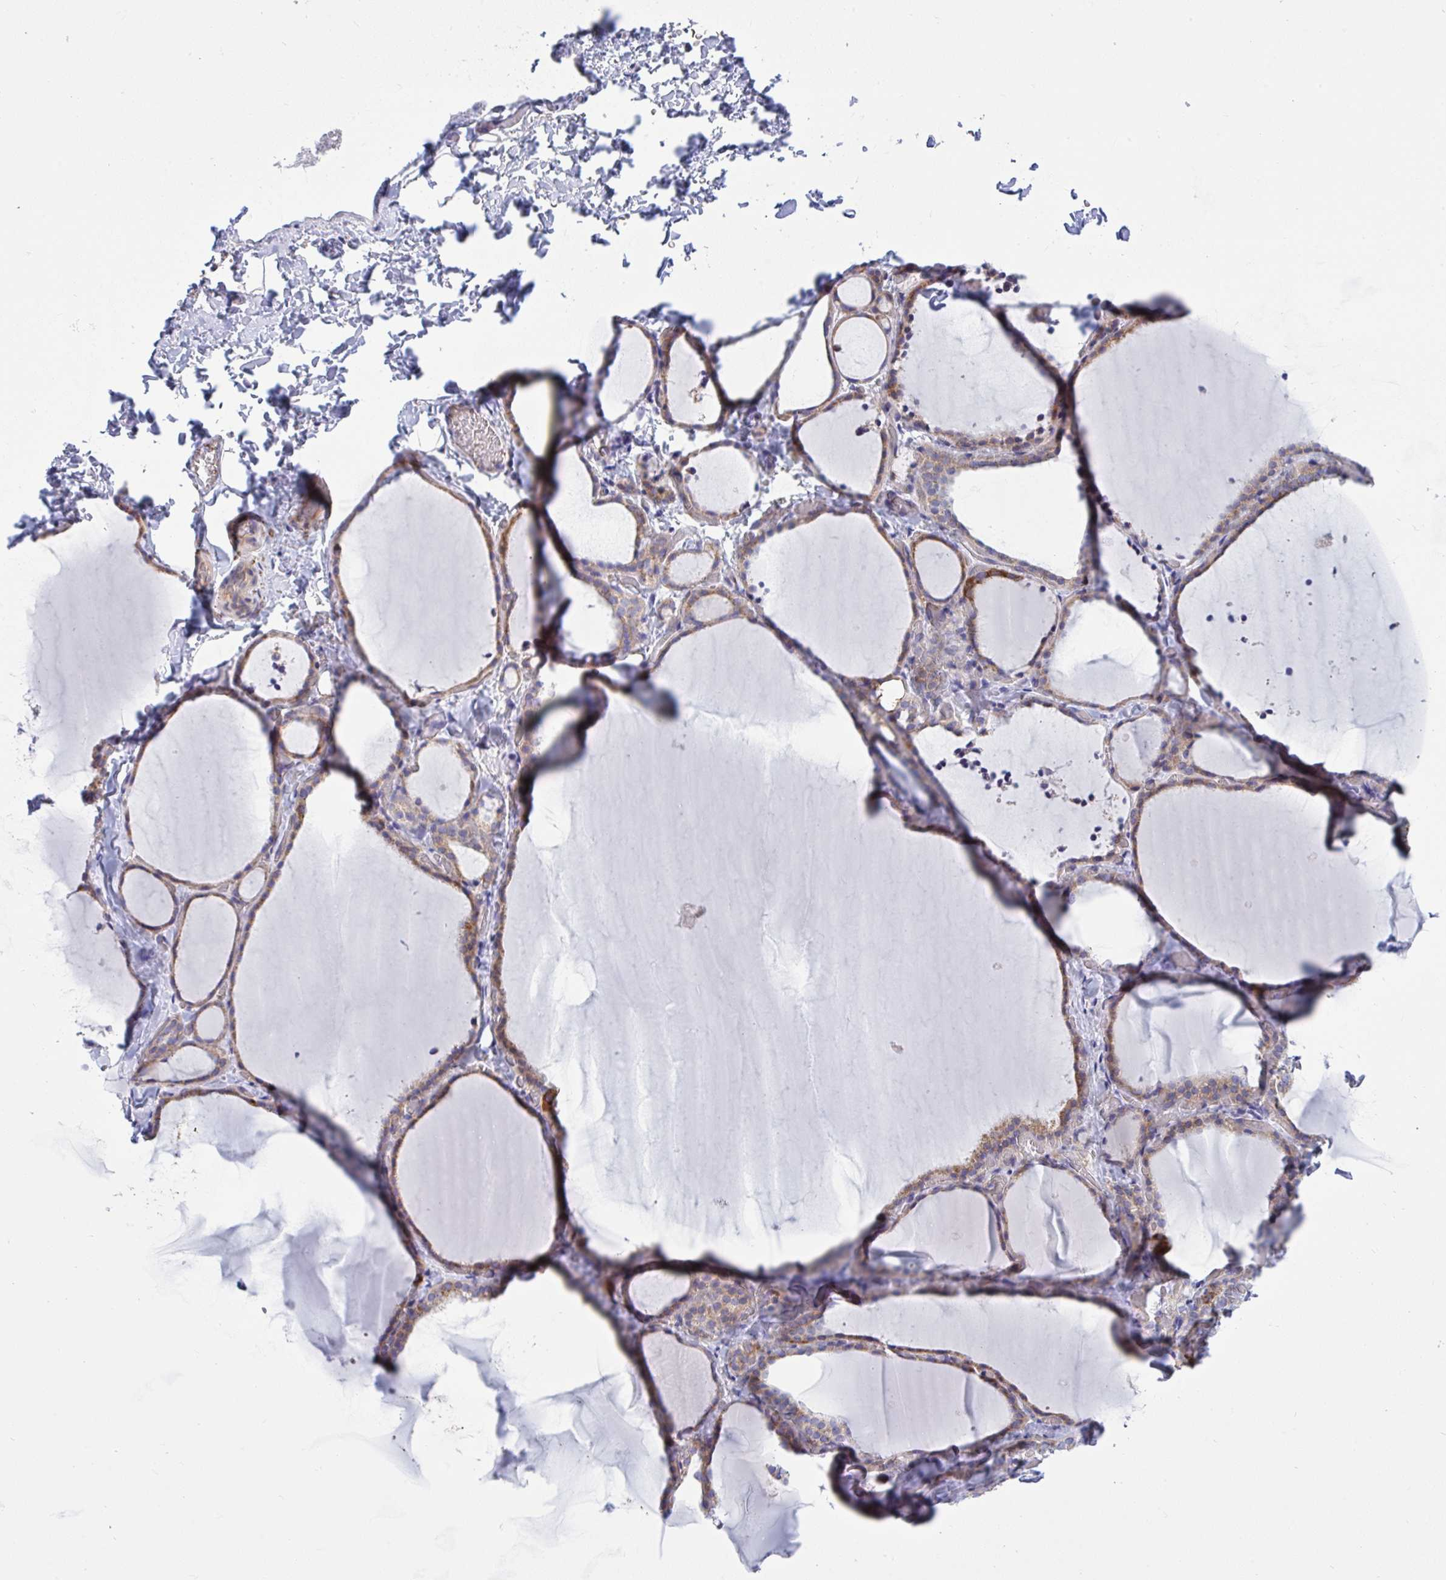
{"staining": {"intensity": "moderate", "quantity": ">75%", "location": "cytoplasmic/membranous"}, "tissue": "thyroid gland", "cell_type": "Glandular cells", "image_type": "normal", "snomed": [{"axis": "morphology", "description": "Normal tissue, NOS"}, {"axis": "topography", "description": "Thyroid gland"}], "caption": "The histopathology image displays a brown stain indicating the presence of a protein in the cytoplasmic/membranous of glandular cells in thyroid gland.", "gene": "NTN1", "patient": {"sex": "female", "age": 22}}